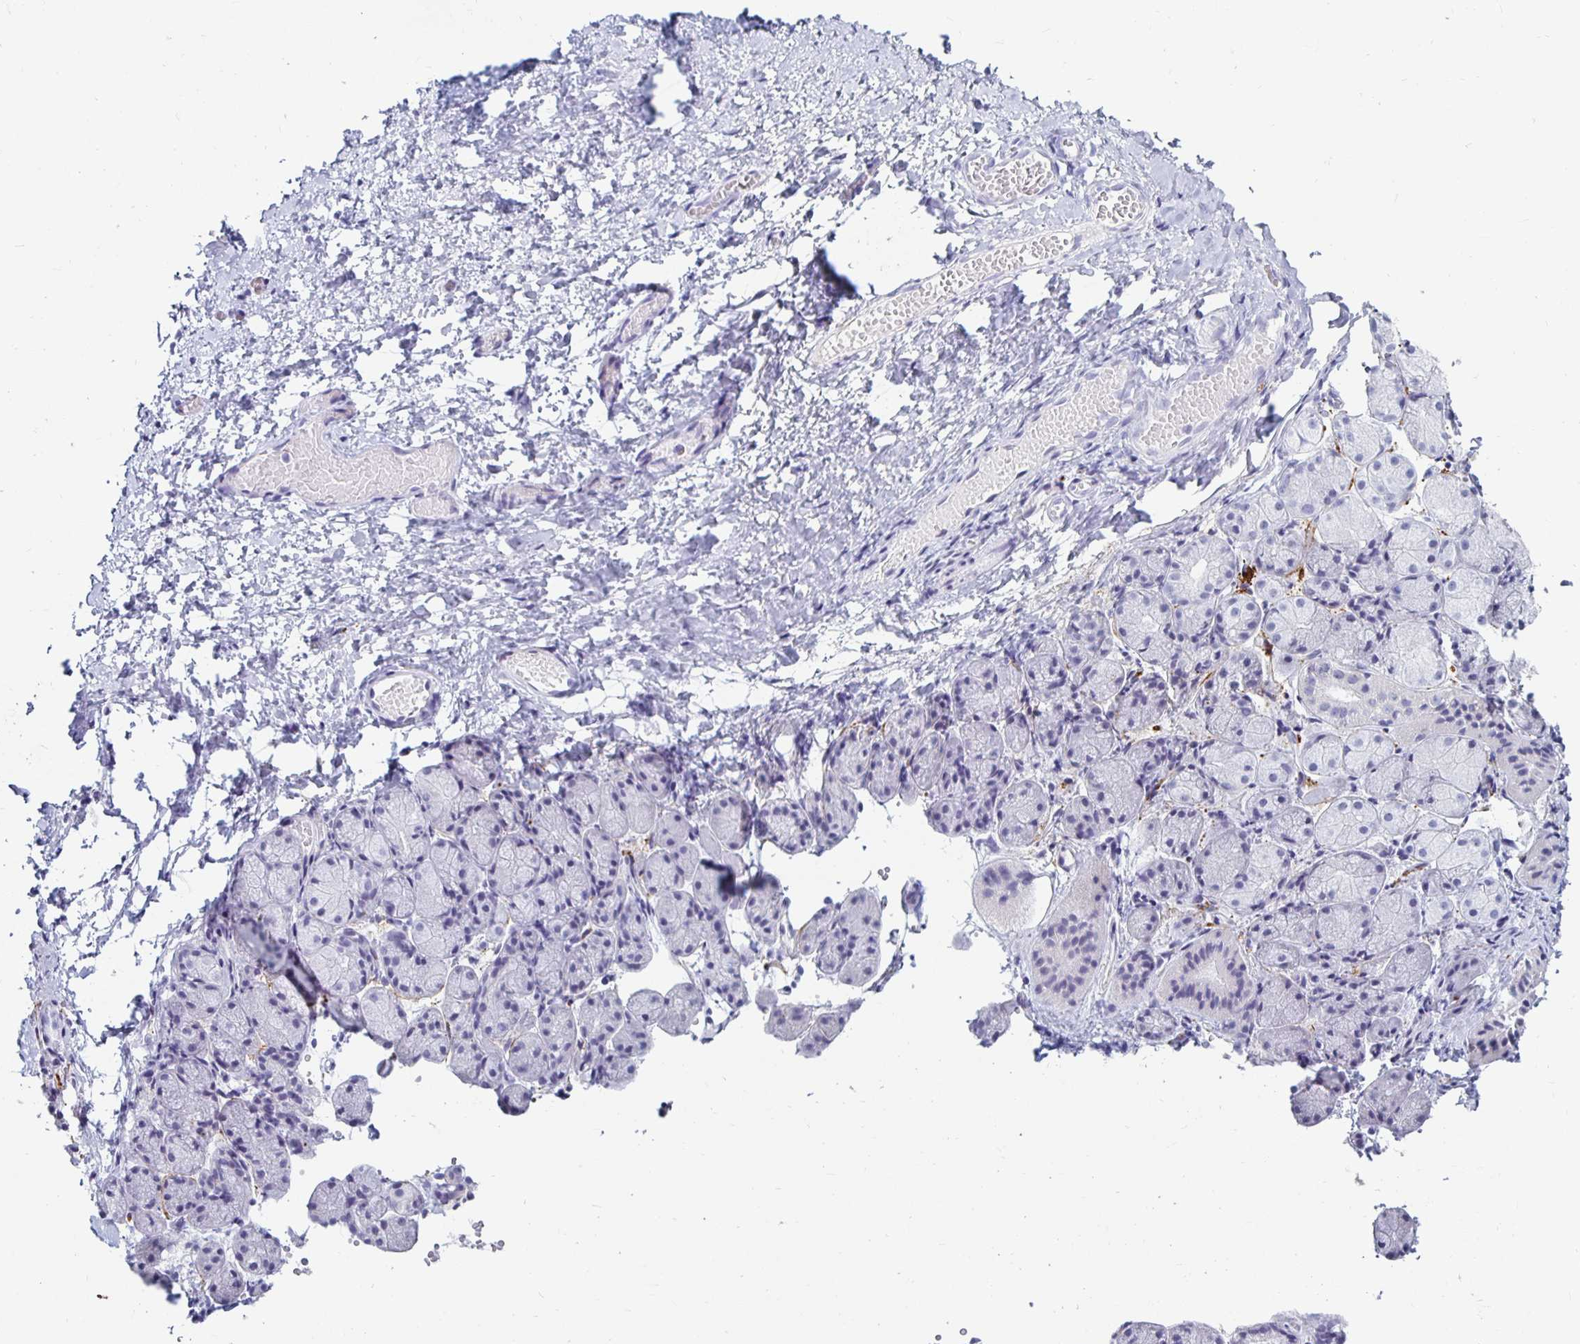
{"staining": {"intensity": "negative", "quantity": "none", "location": "none"}, "tissue": "salivary gland", "cell_type": "Glandular cells", "image_type": "normal", "snomed": [{"axis": "morphology", "description": "Normal tissue, NOS"}, {"axis": "topography", "description": "Salivary gland"}], "caption": "Unremarkable salivary gland was stained to show a protein in brown. There is no significant positivity in glandular cells. The staining is performed using DAB brown chromogen with nuclei counter-stained in using hematoxylin.", "gene": "KCNQ2", "patient": {"sex": "female", "age": 24}}